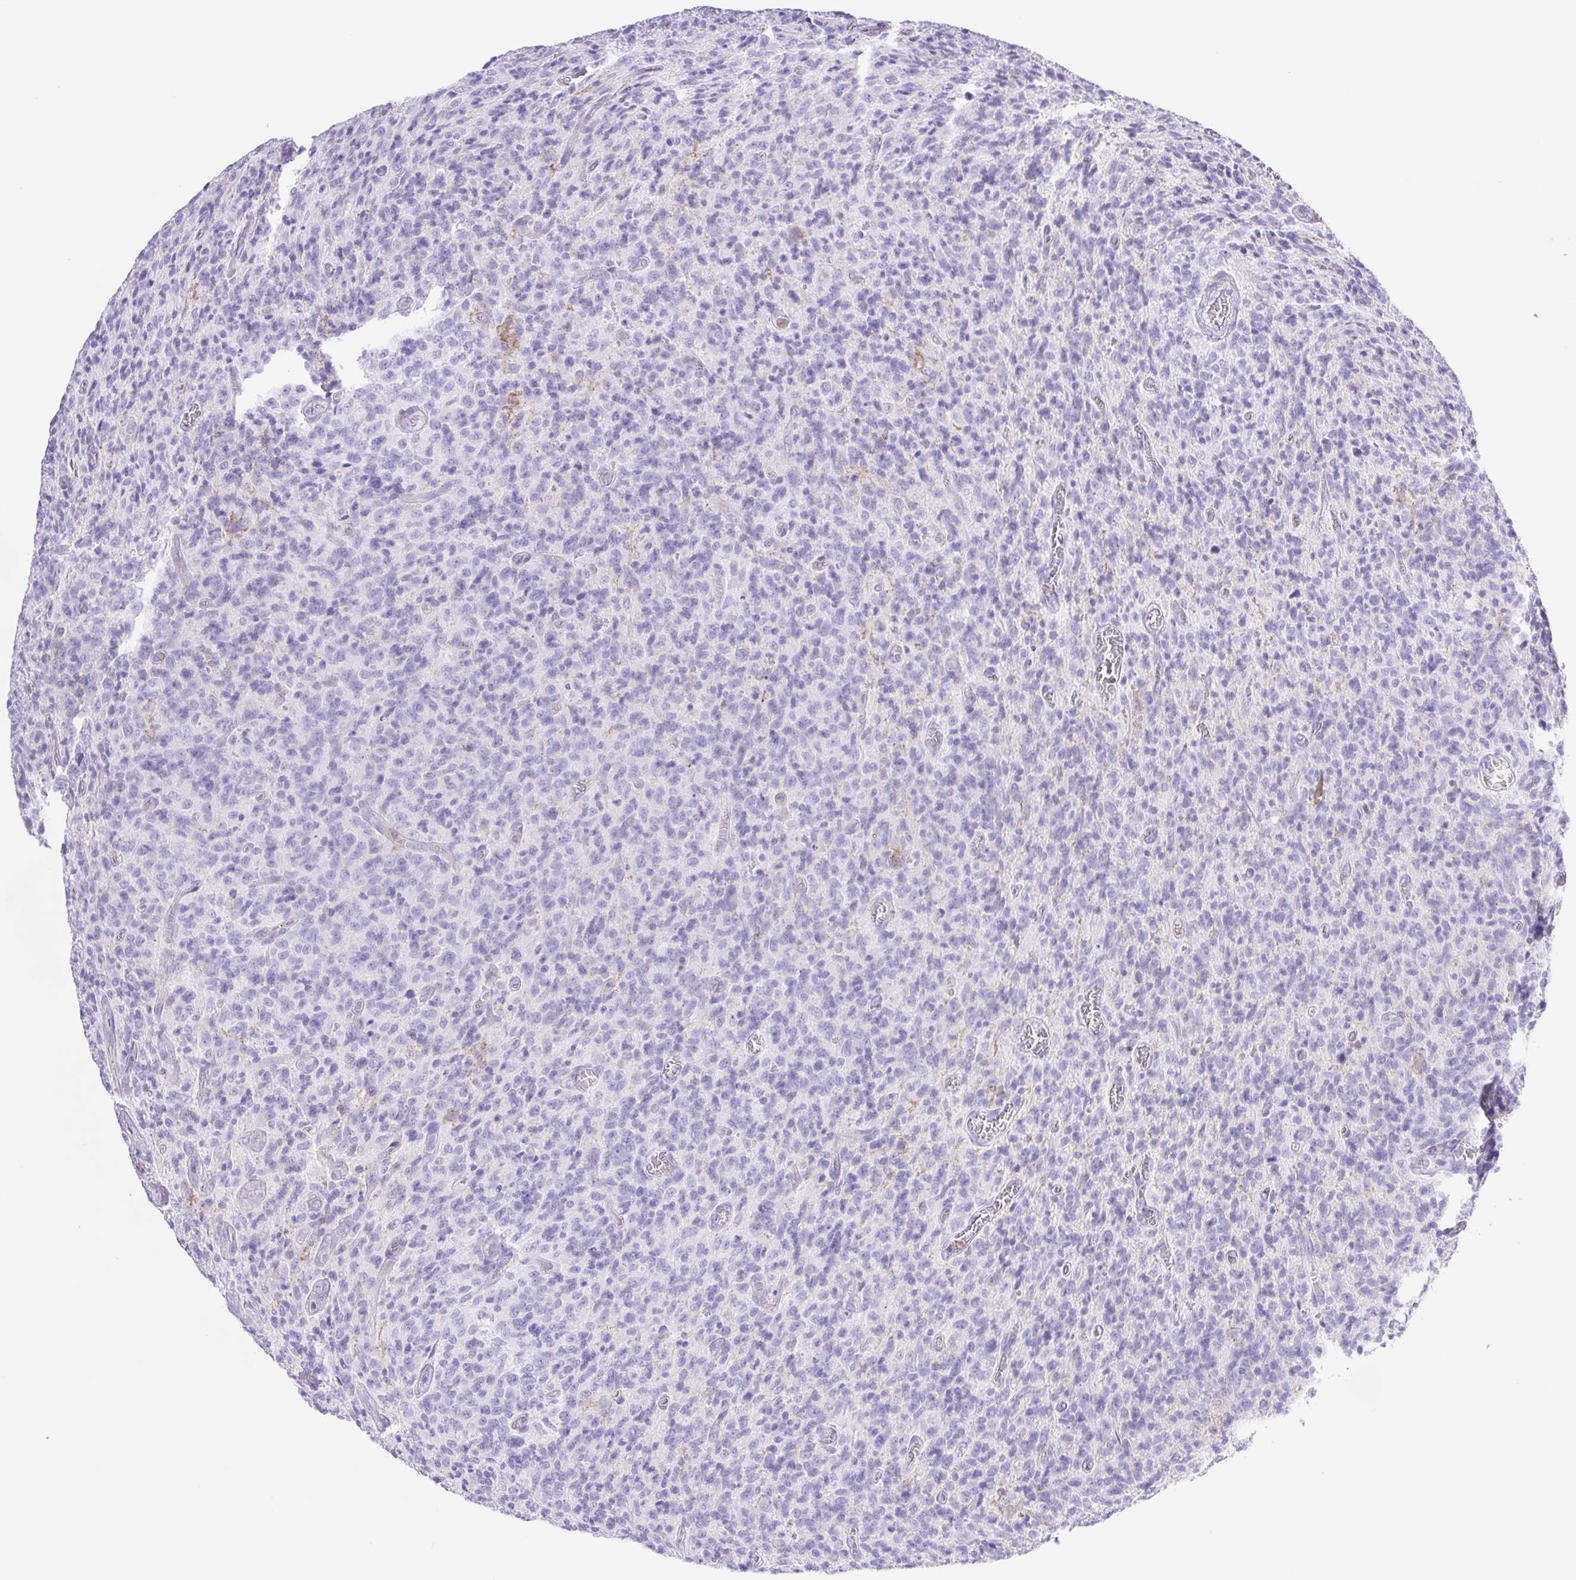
{"staining": {"intensity": "negative", "quantity": "none", "location": "none"}, "tissue": "glioma", "cell_type": "Tumor cells", "image_type": "cancer", "snomed": [{"axis": "morphology", "description": "Glioma, malignant, High grade"}, {"axis": "topography", "description": "Brain"}], "caption": "A histopathology image of human malignant high-grade glioma is negative for staining in tumor cells.", "gene": "SYNPR", "patient": {"sex": "male", "age": 76}}